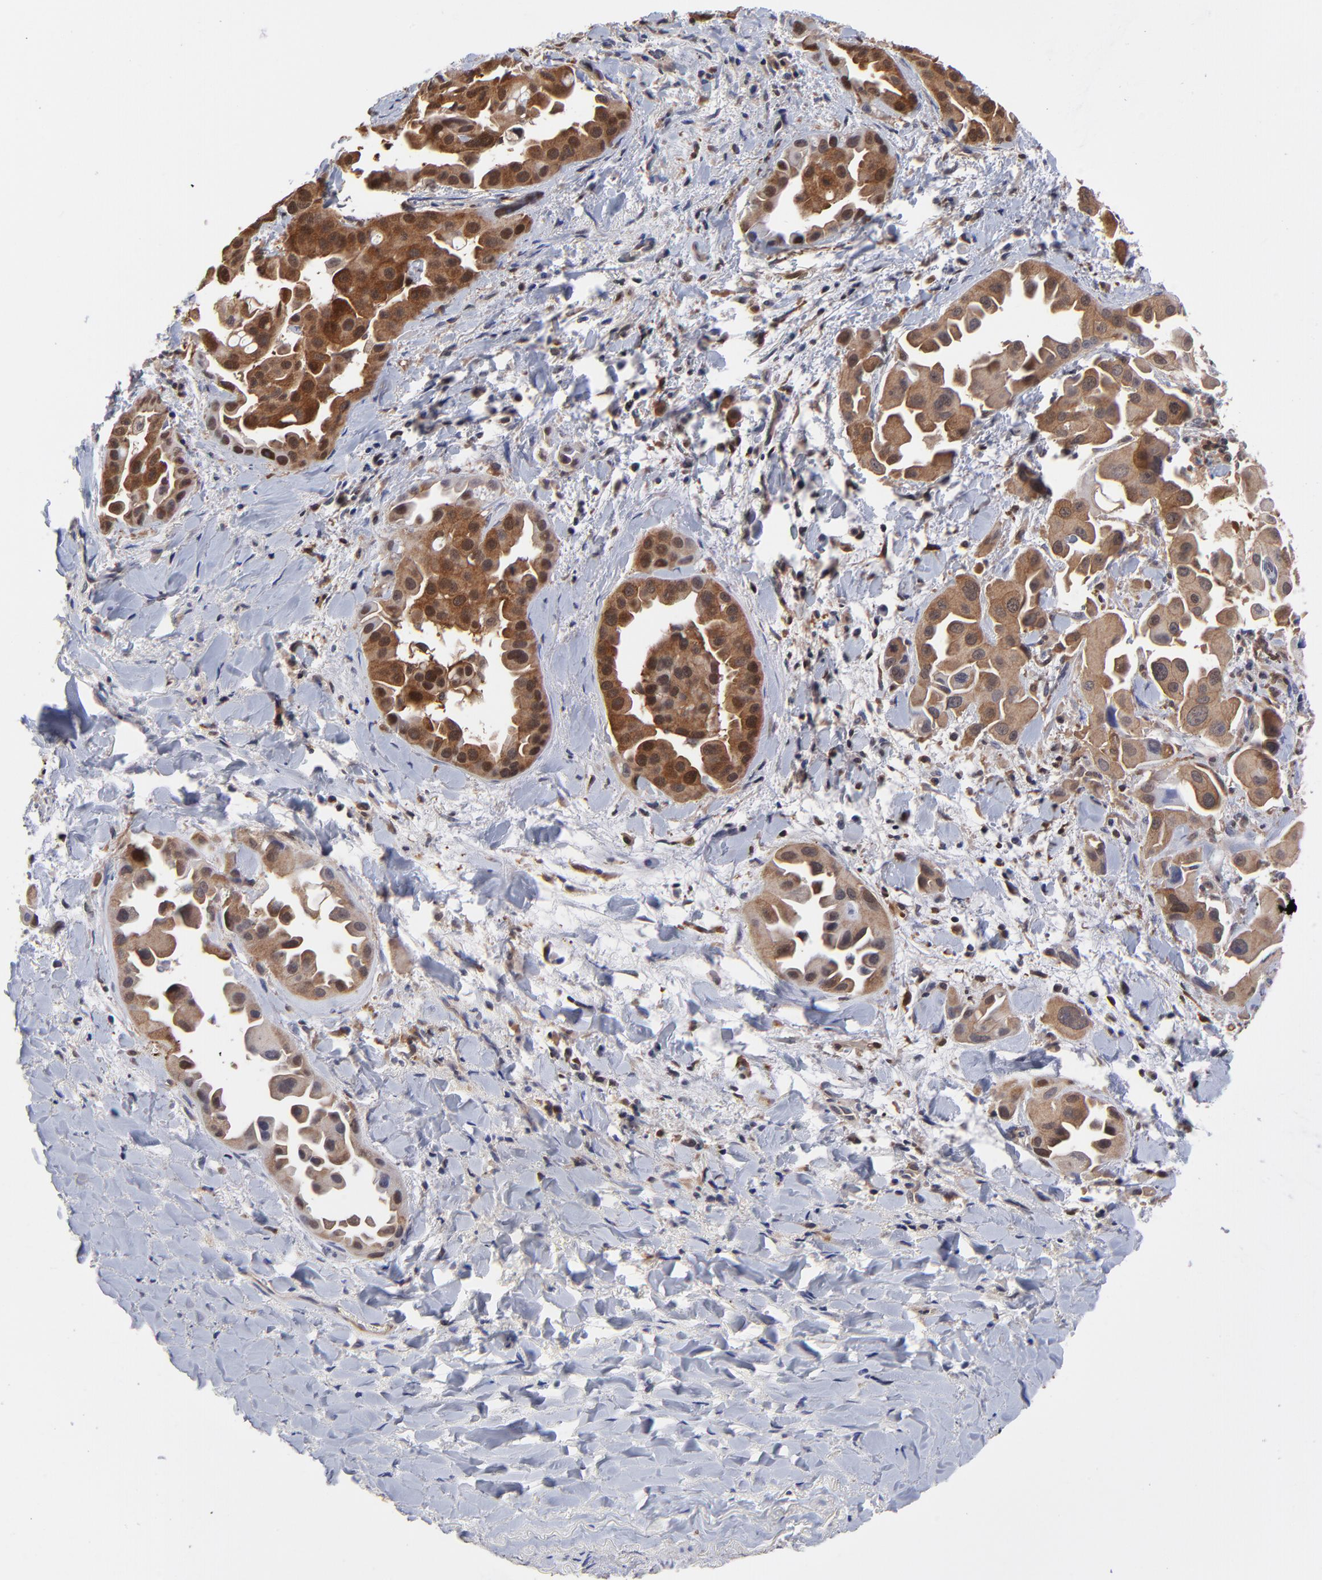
{"staining": {"intensity": "moderate", "quantity": ">75%", "location": "cytoplasmic/membranous,nuclear"}, "tissue": "lung cancer", "cell_type": "Tumor cells", "image_type": "cancer", "snomed": [{"axis": "morphology", "description": "Normal tissue, NOS"}, {"axis": "morphology", "description": "Adenocarcinoma, NOS"}, {"axis": "topography", "description": "Bronchus"}], "caption": "Protein expression by immunohistochemistry reveals moderate cytoplasmic/membranous and nuclear staining in approximately >75% of tumor cells in lung adenocarcinoma.", "gene": "DCTPP1", "patient": {"sex": "male", "age": 68}}